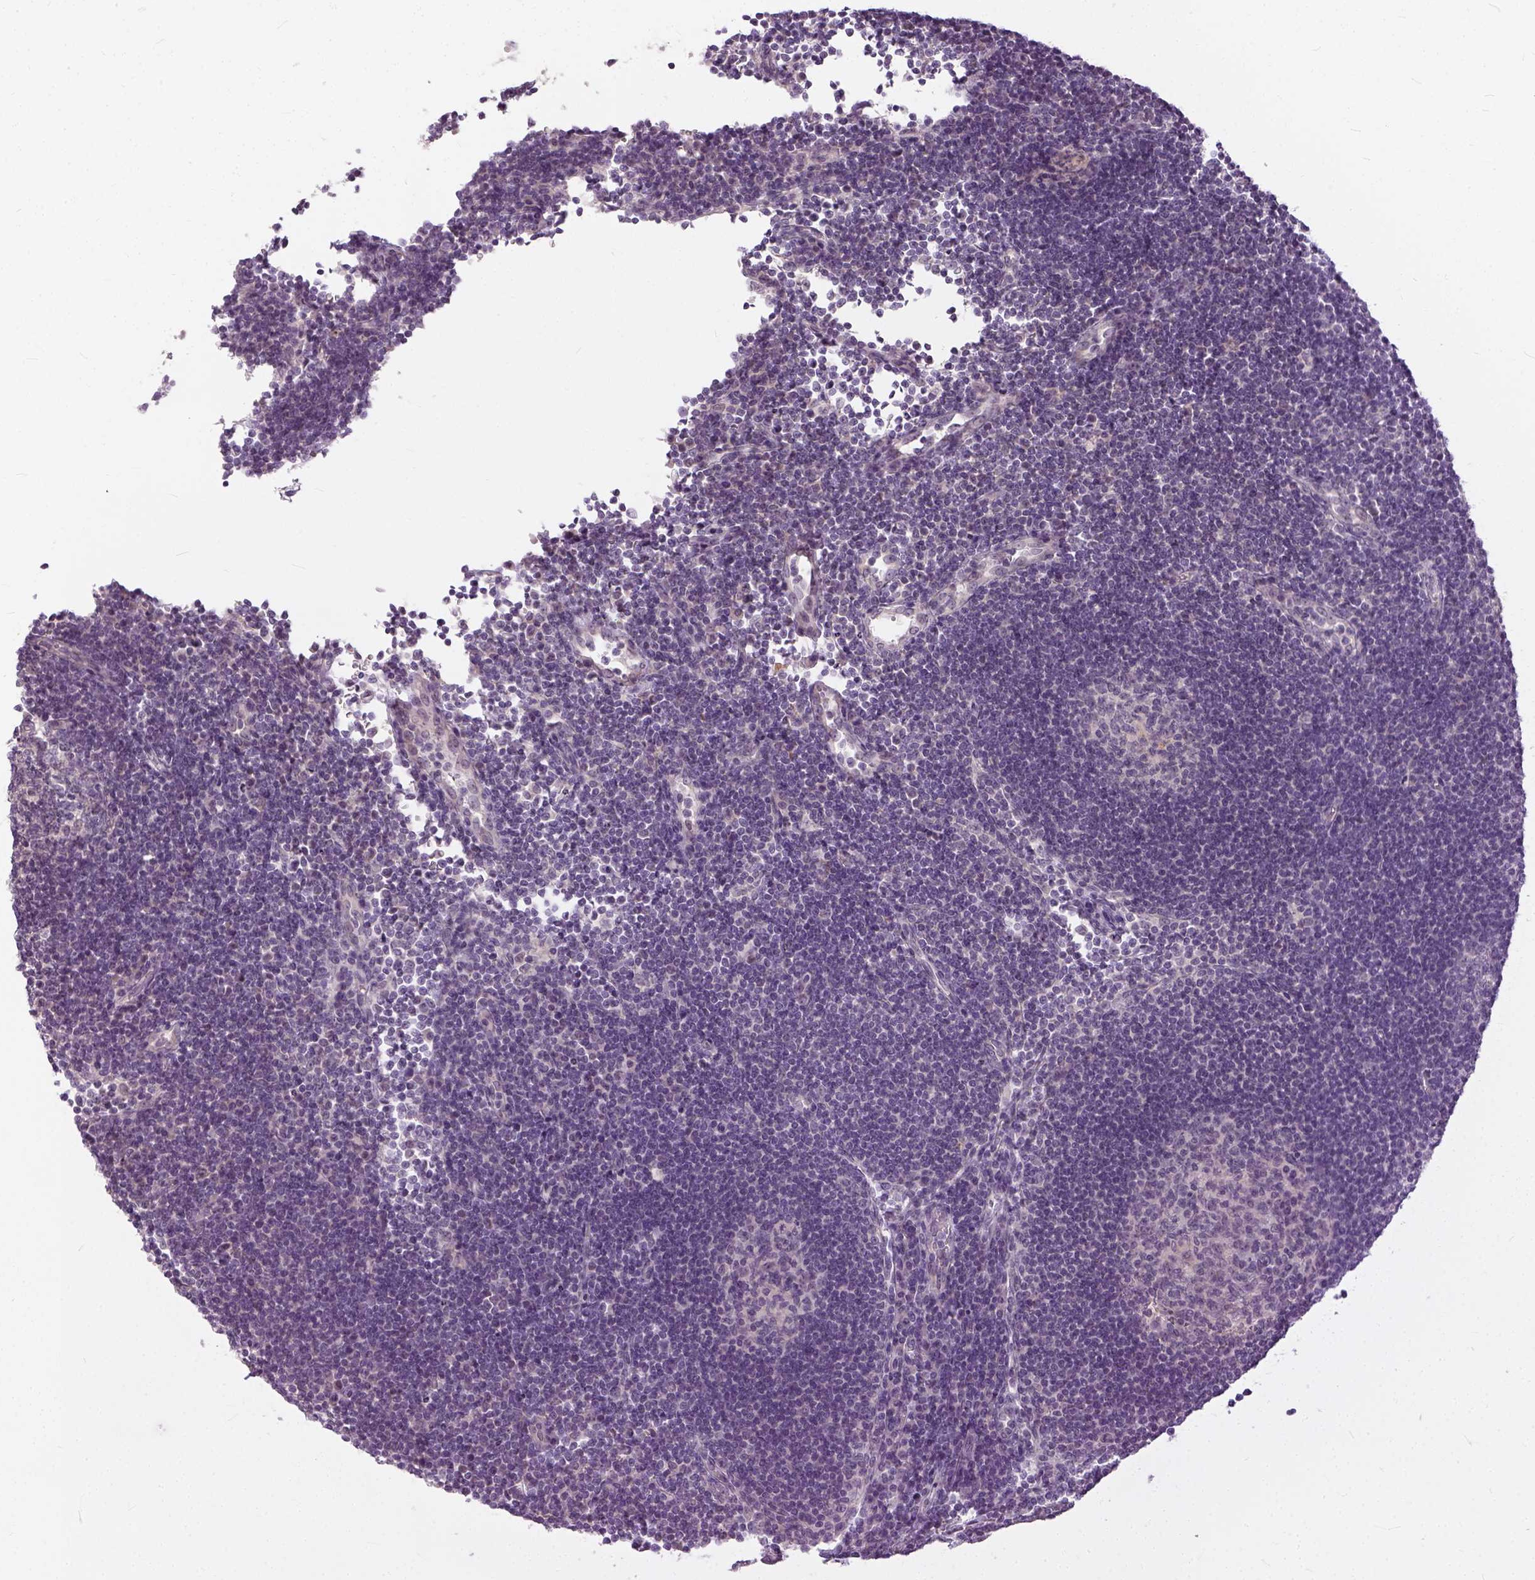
{"staining": {"intensity": "negative", "quantity": "none", "location": "none"}, "tissue": "lymph node", "cell_type": "Germinal center cells", "image_type": "normal", "snomed": [{"axis": "morphology", "description": "Normal tissue, NOS"}, {"axis": "topography", "description": "Lymph node"}], "caption": "Germinal center cells are negative for brown protein staining in unremarkable lymph node. Nuclei are stained in blue.", "gene": "ANO2", "patient": {"sex": "male", "age": 67}}